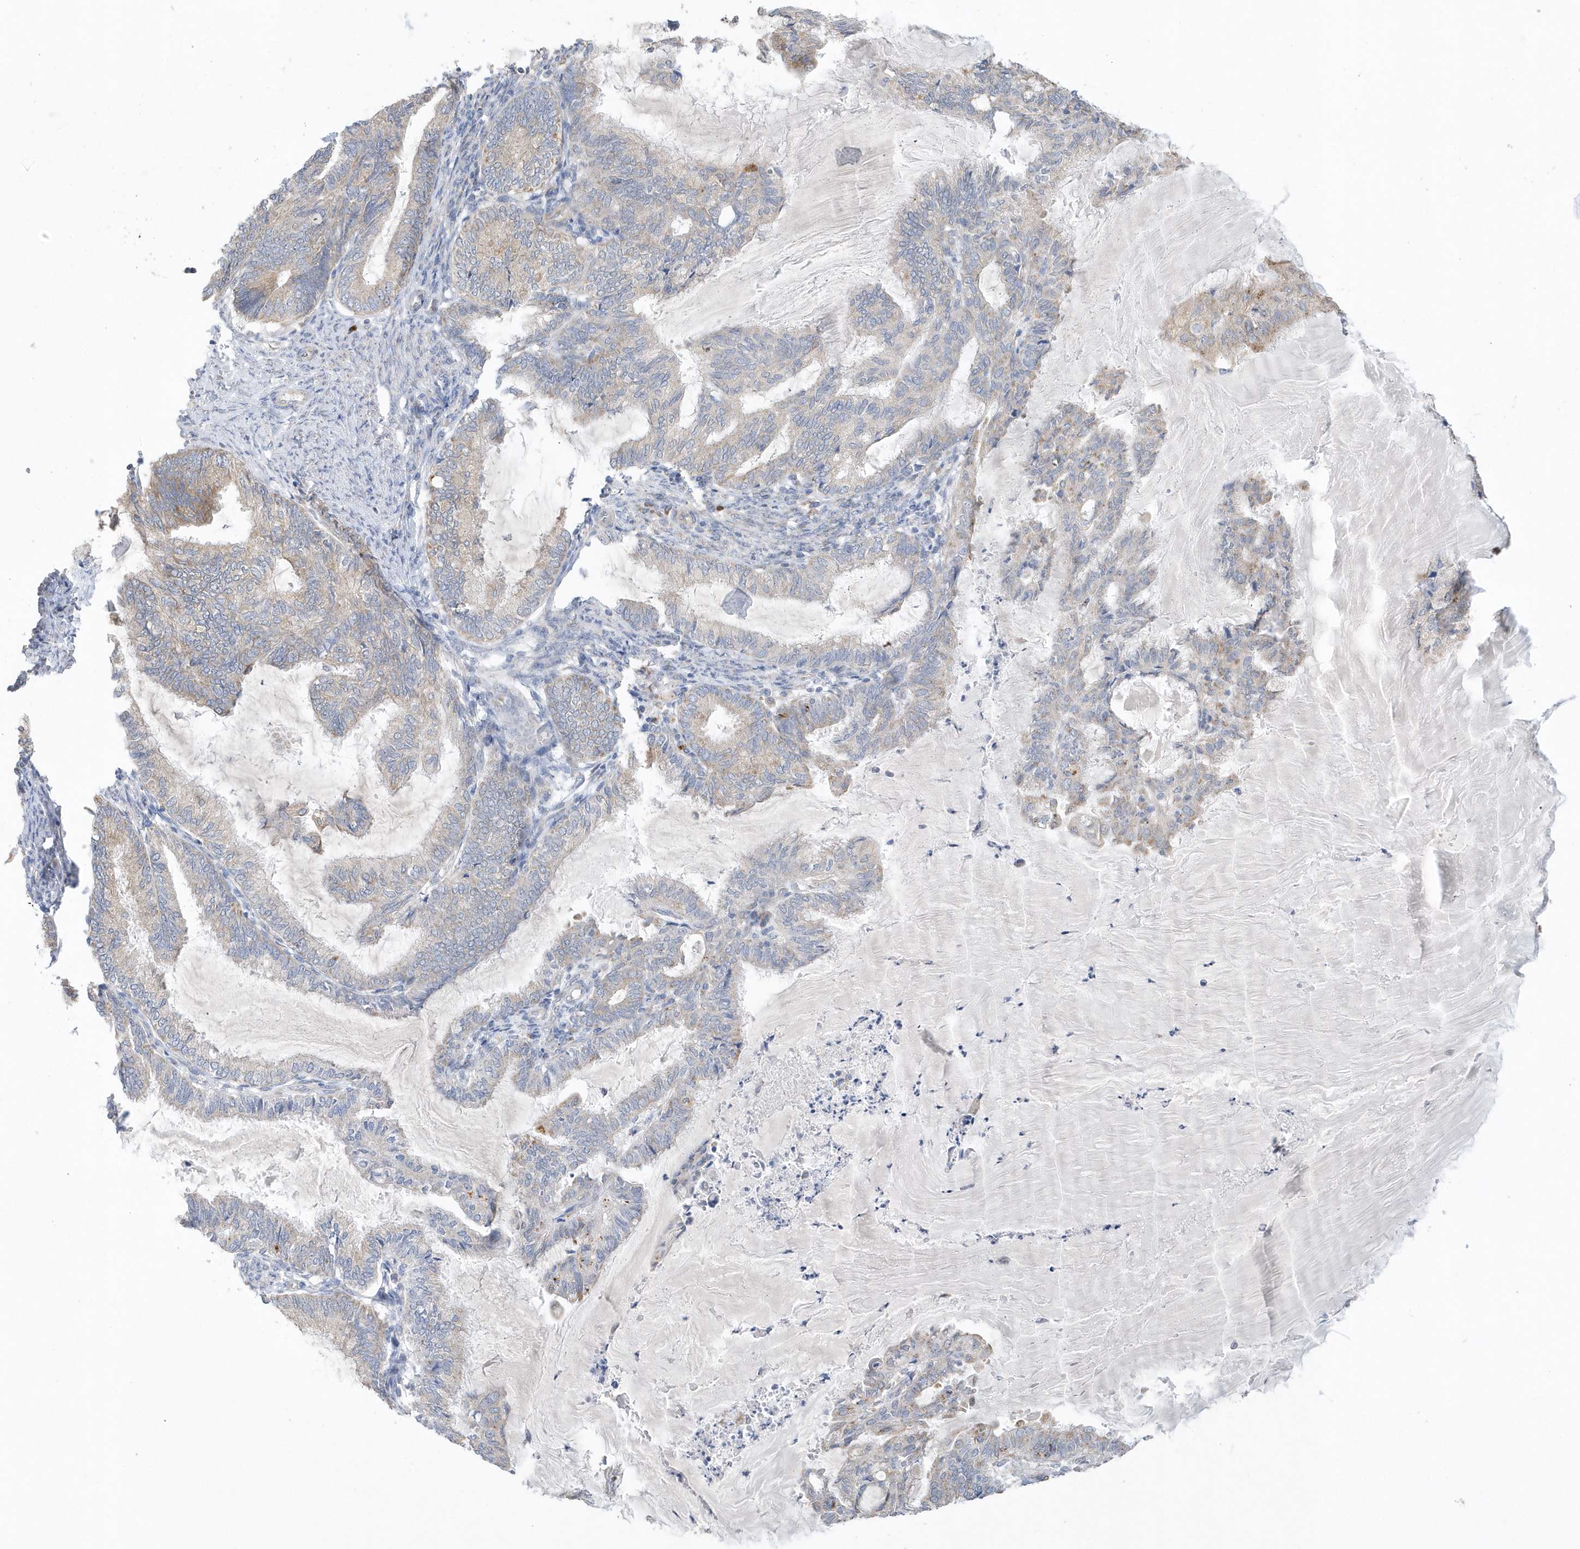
{"staining": {"intensity": "weak", "quantity": "<25%", "location": "cytoplasmic/membranous"}, "tissue": "endometrial cancer", "cell_type": "Tumor cells", "image_type": "cancer", "snomed": [{"axis": "morphology", "description": "Adenocarcinoma, NOS"}, {"axis": "topography", "description": "Endometrium"}], "caption": "This image is of endometrial cancer (adenocarcinoma) stained with immunohistochemistry (IHC) to label a protein in brown with the nuclei are counter-stained blue. There is no expression in tumor cells.", "gene": "SPATA5", "patient": {"sex": "female", "age": 86}}